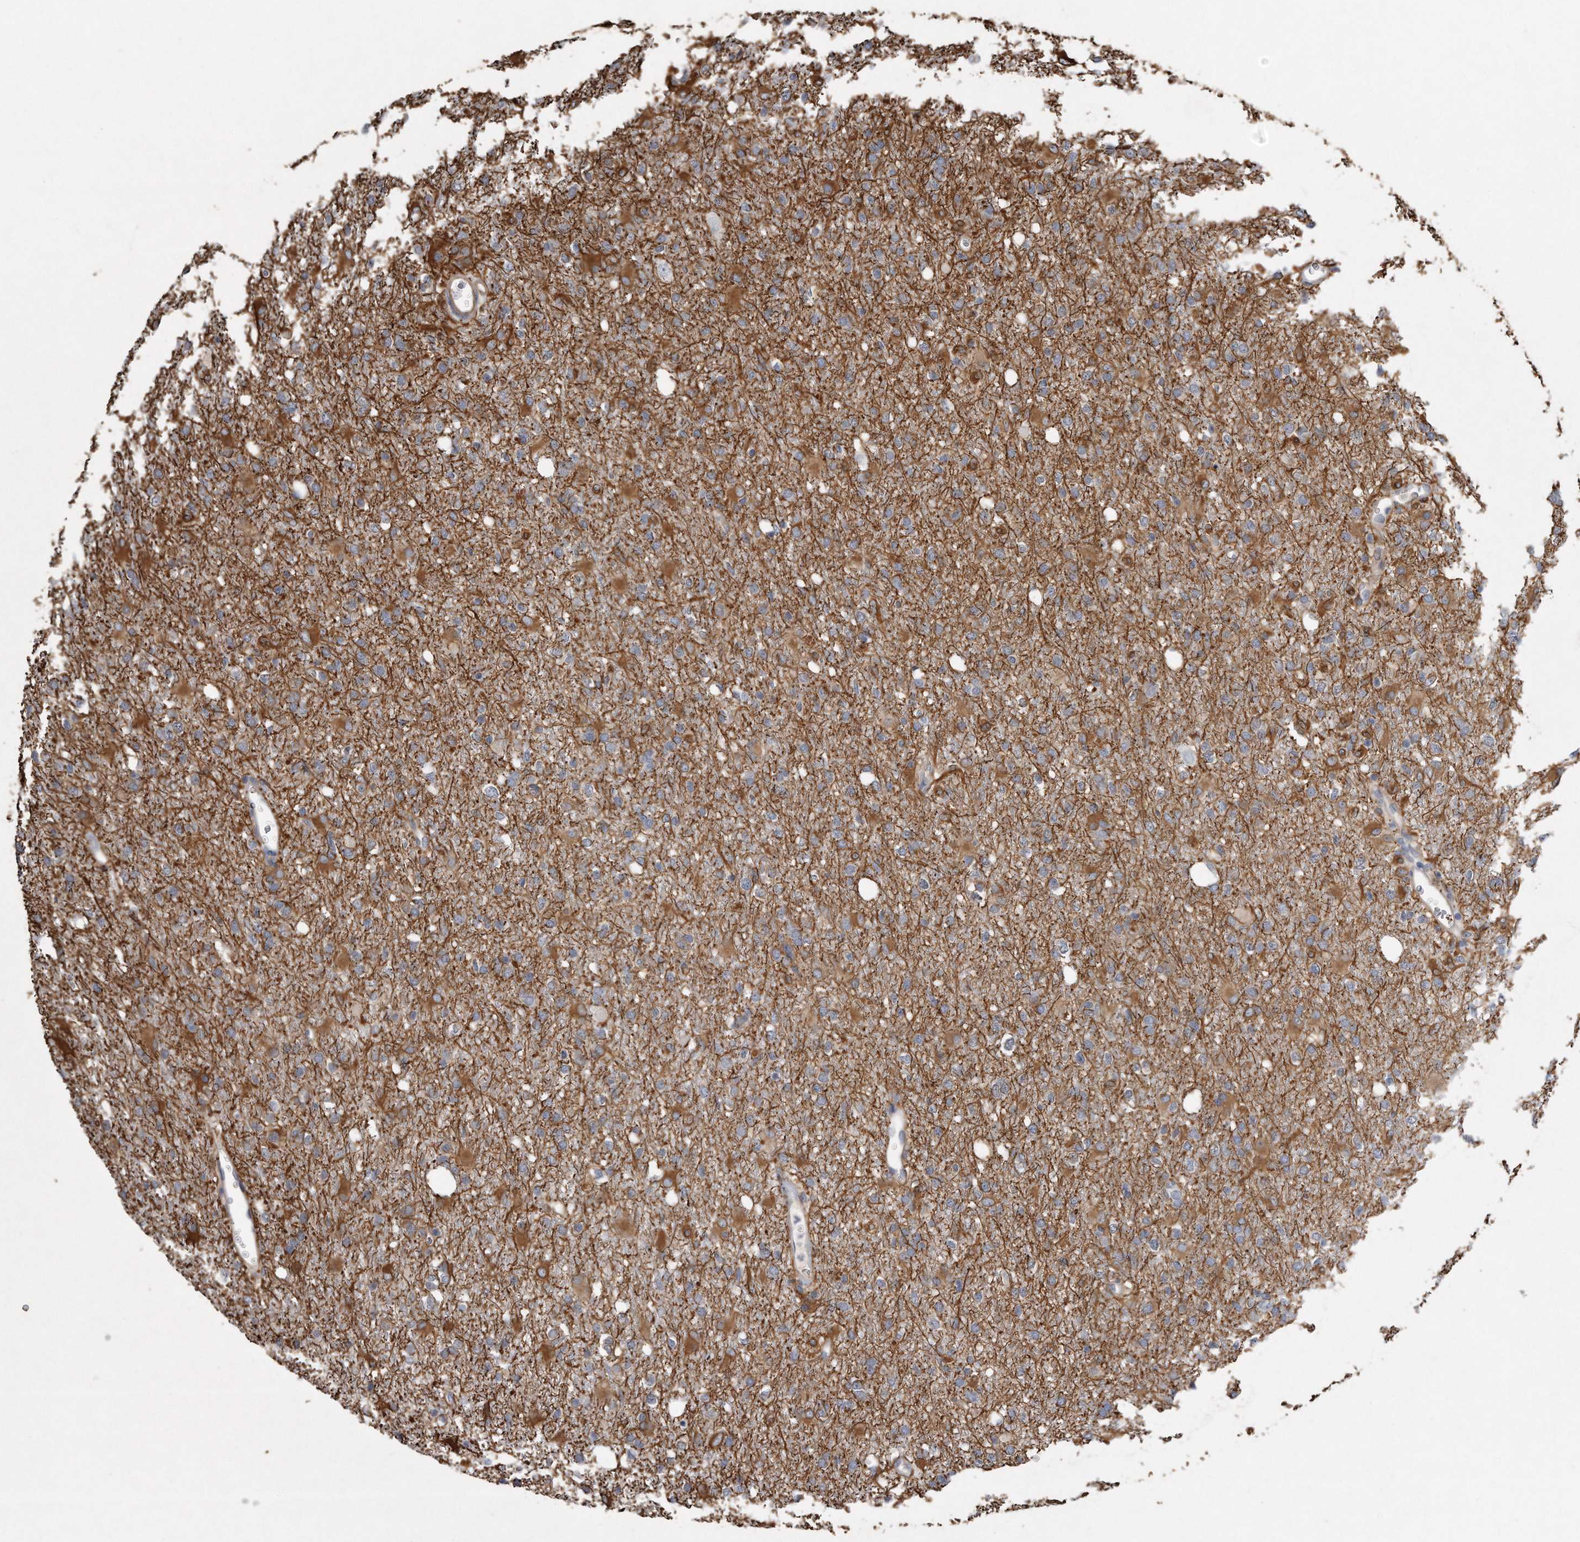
{"staining": {"intensity": "weak", "quantity": "<25%", "location": "cytoplasmic/membranous"}, "tissue": "glioma", "cell_type": "Tumor cells", "image_type": "cancer", "snomed": [{"axis": "morphology", "description": "Glioma, malignant, High grade"}, {"axis": "topography", "description": "Brain"}], "caption": "This is an immunohistochemistry micrograph of glioma. There is no expression in tumor cells.", "gene": "GPC1", "patient": {"sex": "female", "age": 57}}